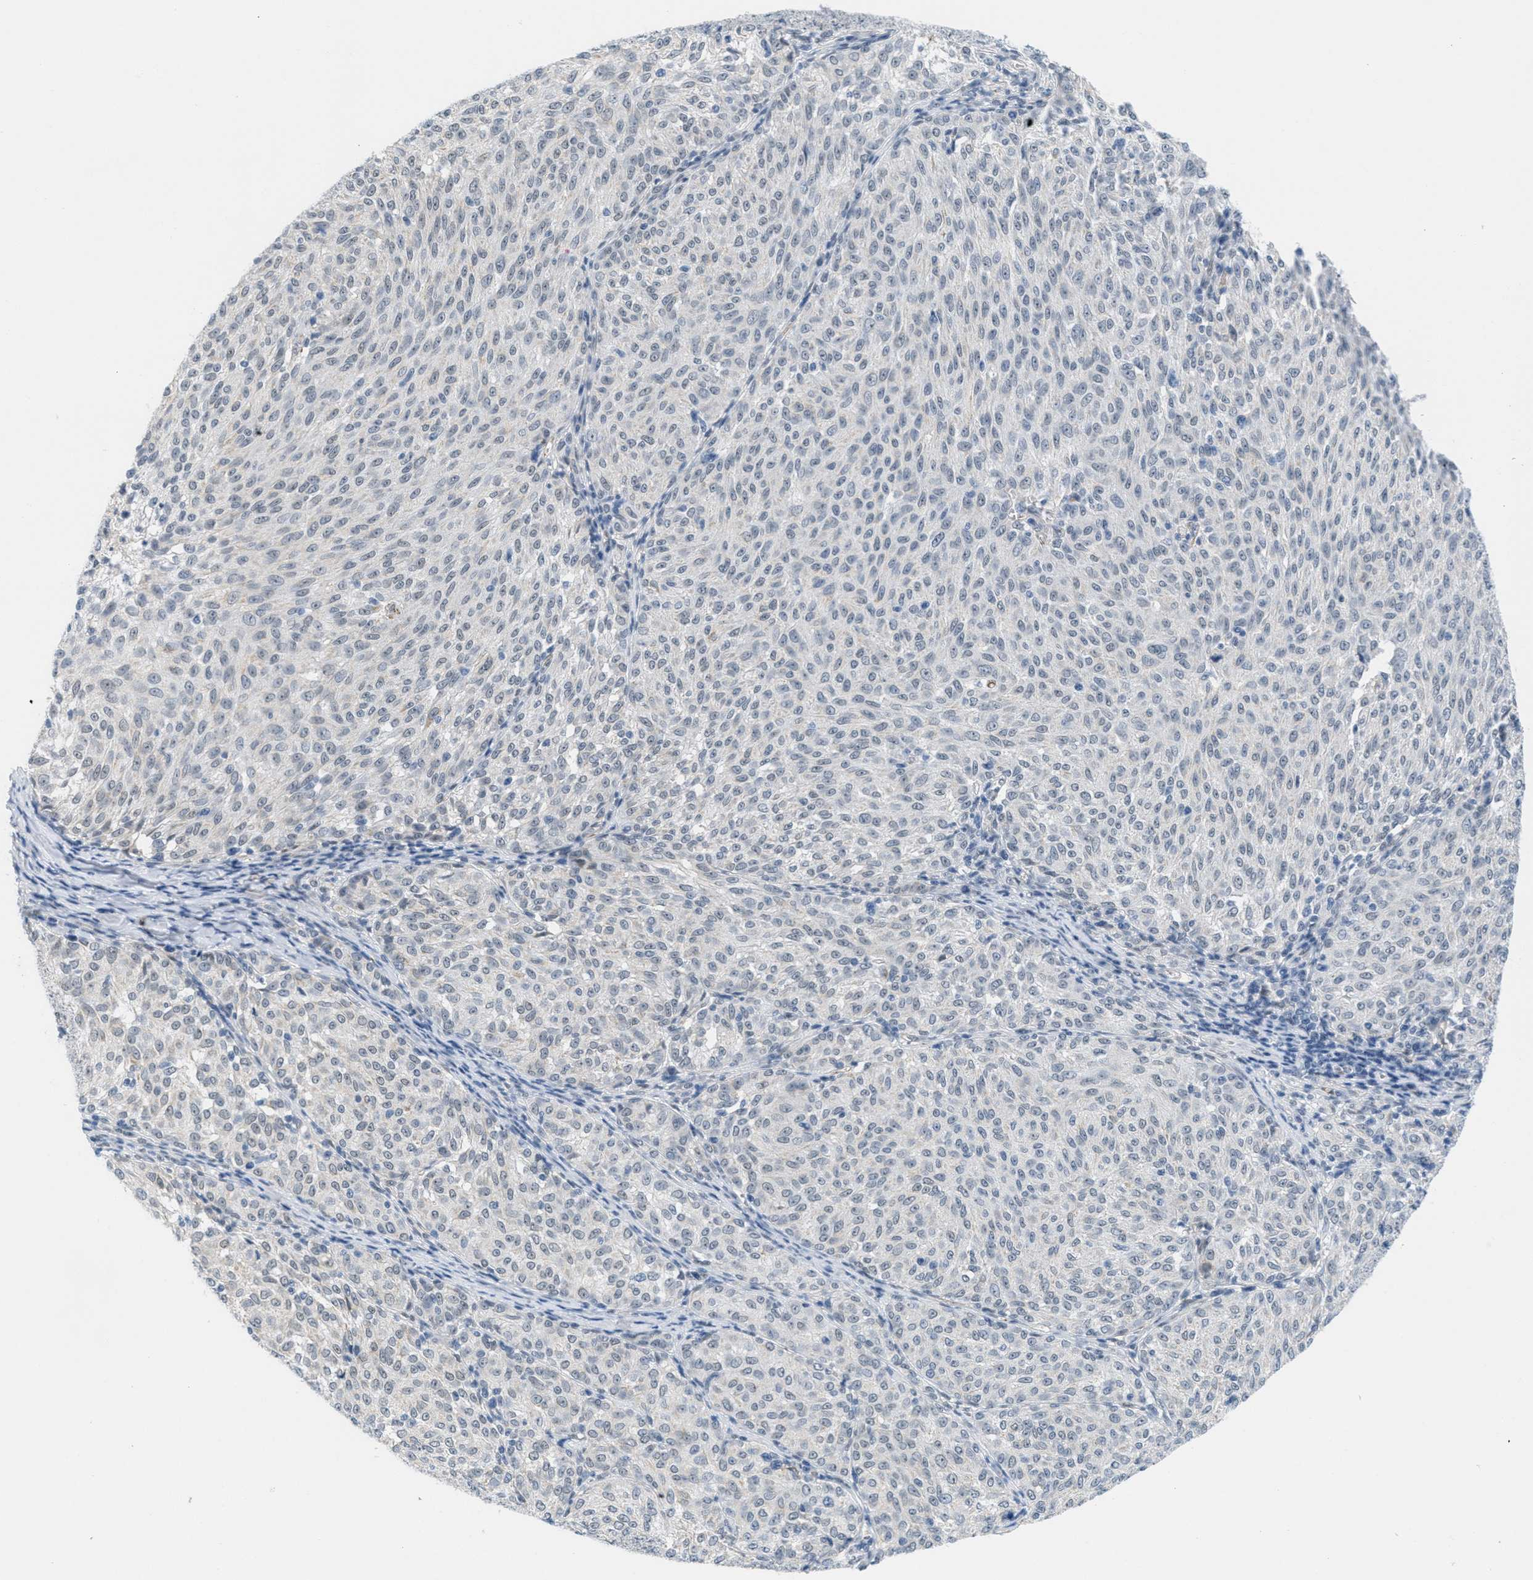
{"staining": {"intensity": "negative", "quantity": "none", "location": "none"}, "tissue": "melanoma", "cell_type": "Tumor cells", "image_type": "cancer", "snomed": [{"axis": "morphology", "description": "Malignant melanoma, NOS"}, {"axis": "topography", "description": "Skin"}], "caption": "DAB immunohistochemical staining of malignant melanoma shows no significant expression in tumor cells.", "gene": "HS3ST2", "patient": {"sex": "female", "age": 72}}